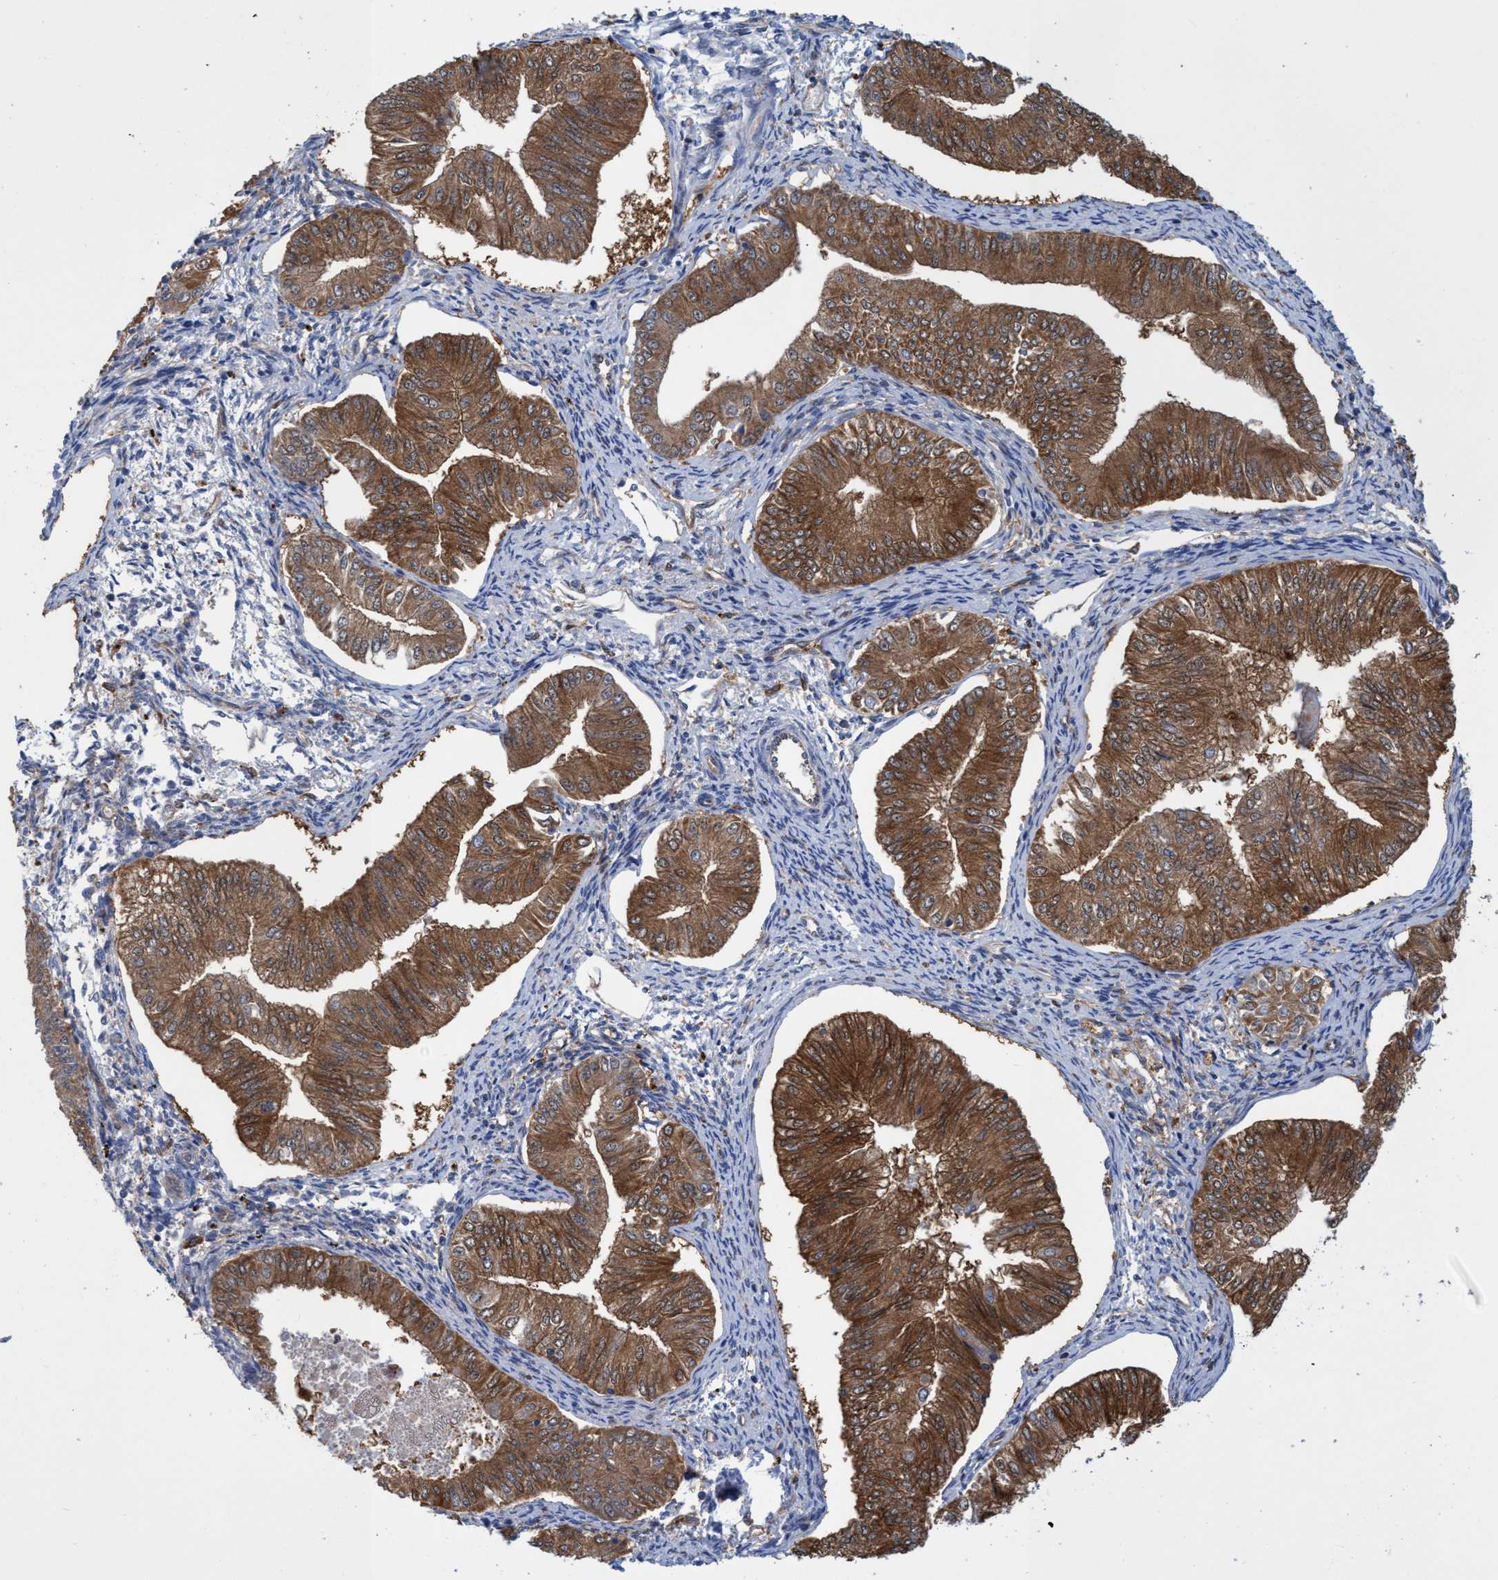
{"staining": {"intensity": "strong", "quantity": ">75%", "location": "cytoplasmic/membranous"}, "tissue": "endometrial cancer", "cell_type": "Tumor cells", "image_type": "cancer", "snomed": [{"axis": "morphology", "description": "Normal tissue, NOS"}, {"axis": "morphology", "description": "Adenocarcinoma, NOS"}, {"axis": "topography", "description": "Endometrium"}], "caption": "Strong cytoplasmic/membranous protein expression is seen in approximately >75% of tumor cells in endometrial adenocarcinoma. Ihc stains the protein in brown and the nuclei are stained blue.", "gene": "PNPO", "patient": {"sex": "female", "age": 53}}